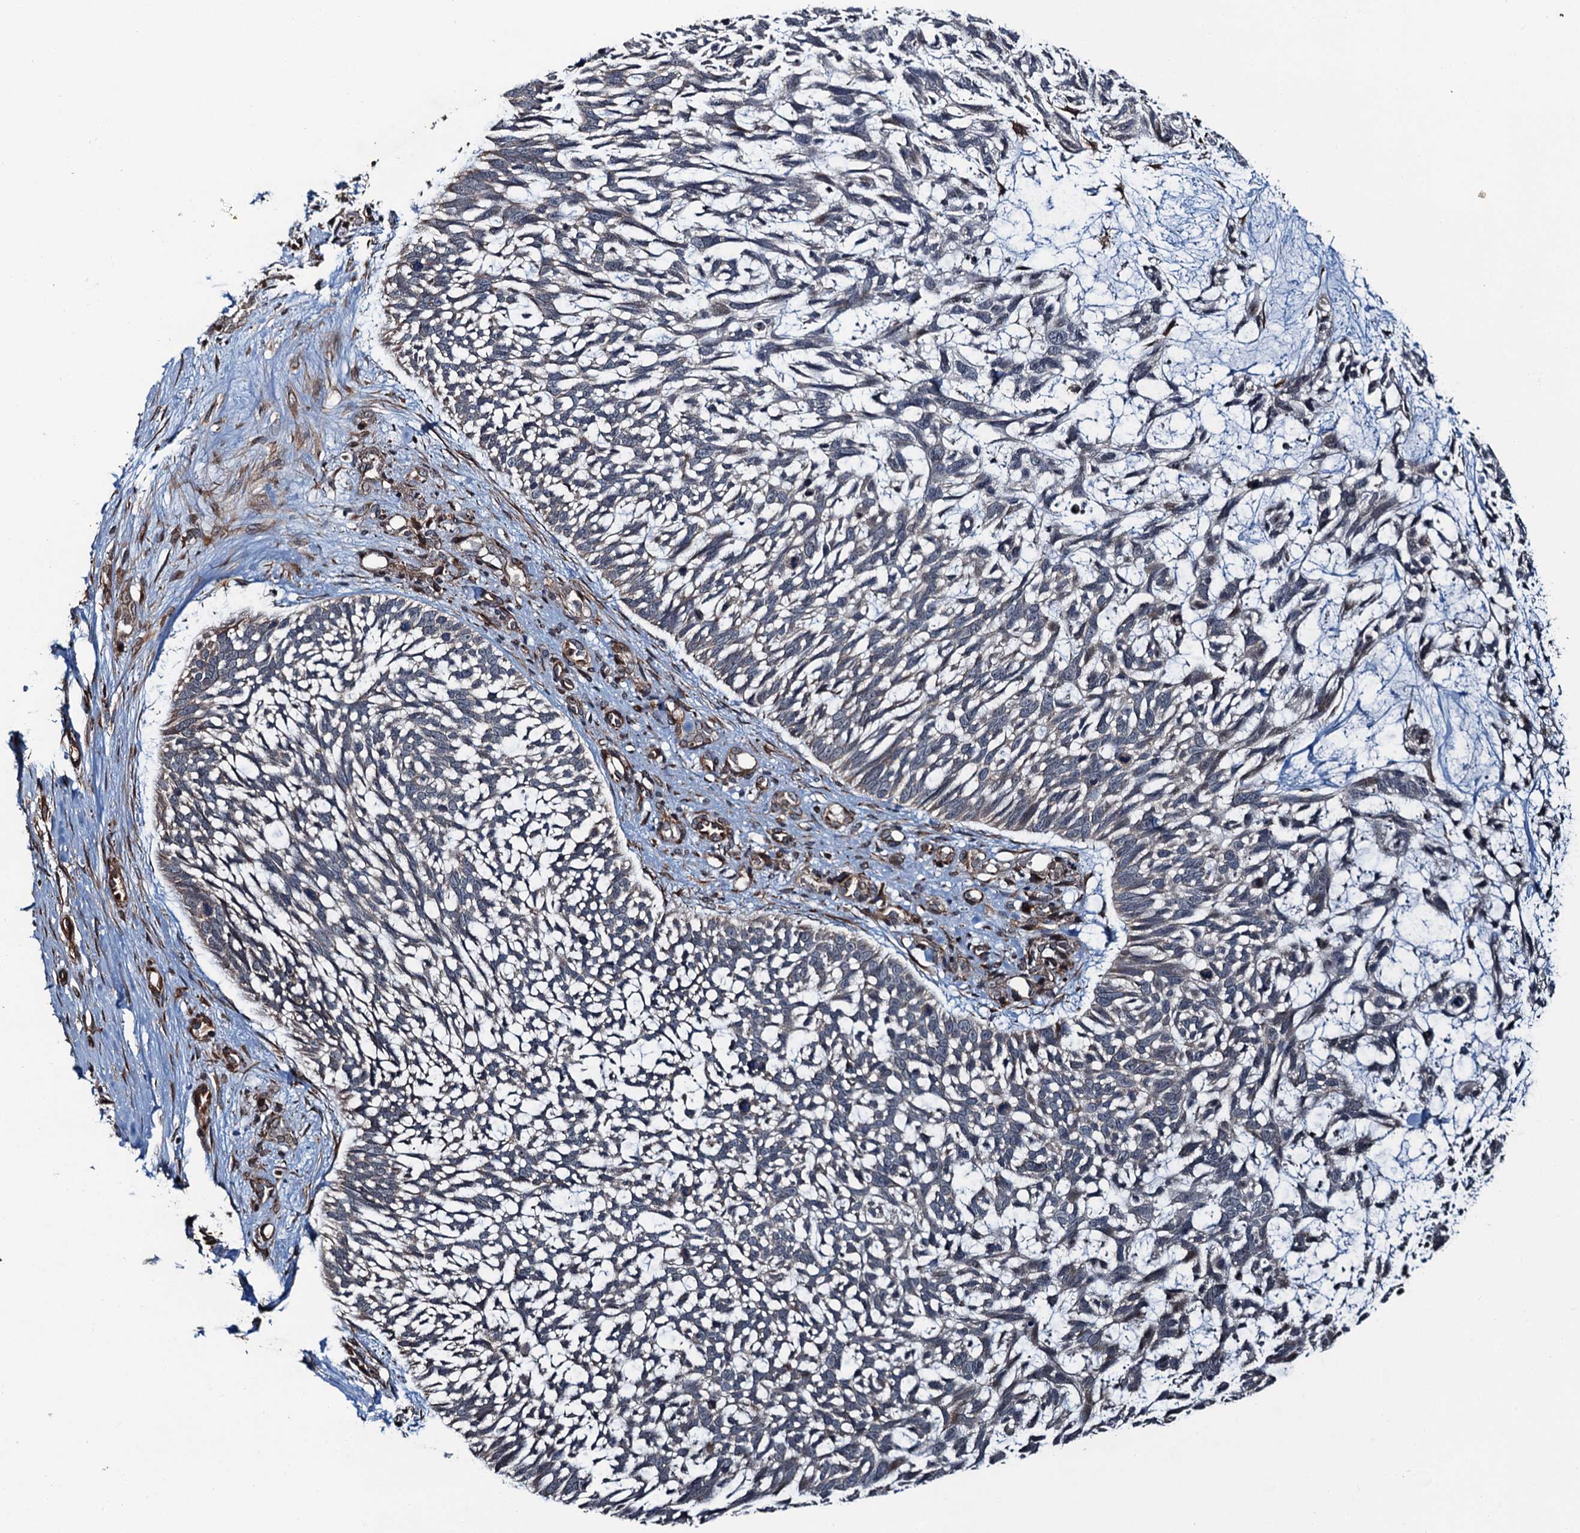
{"staining": {"intensity": "moderate", "quantity": "<25%", "location": "cytoplasmic/membranous"}, "tissue": "skin cancer", "cell_type": "Tumor cells", "image_type": "cancer", "snomed": [{"axis": "morphology", "description": "Basal cell carcinoma"}, {"axis": "topography", "description": "Skin"}], "caption": "IHC (DAB (3,3'-diaminobenzidine)) staining of human skin basal cell carcinoma exhibits moderate cytoplasmic/membranous protein positivity in about <25% of tumor cells.", "gene": "WHAMM", "patient": {"sex": "male", "age": 88}}